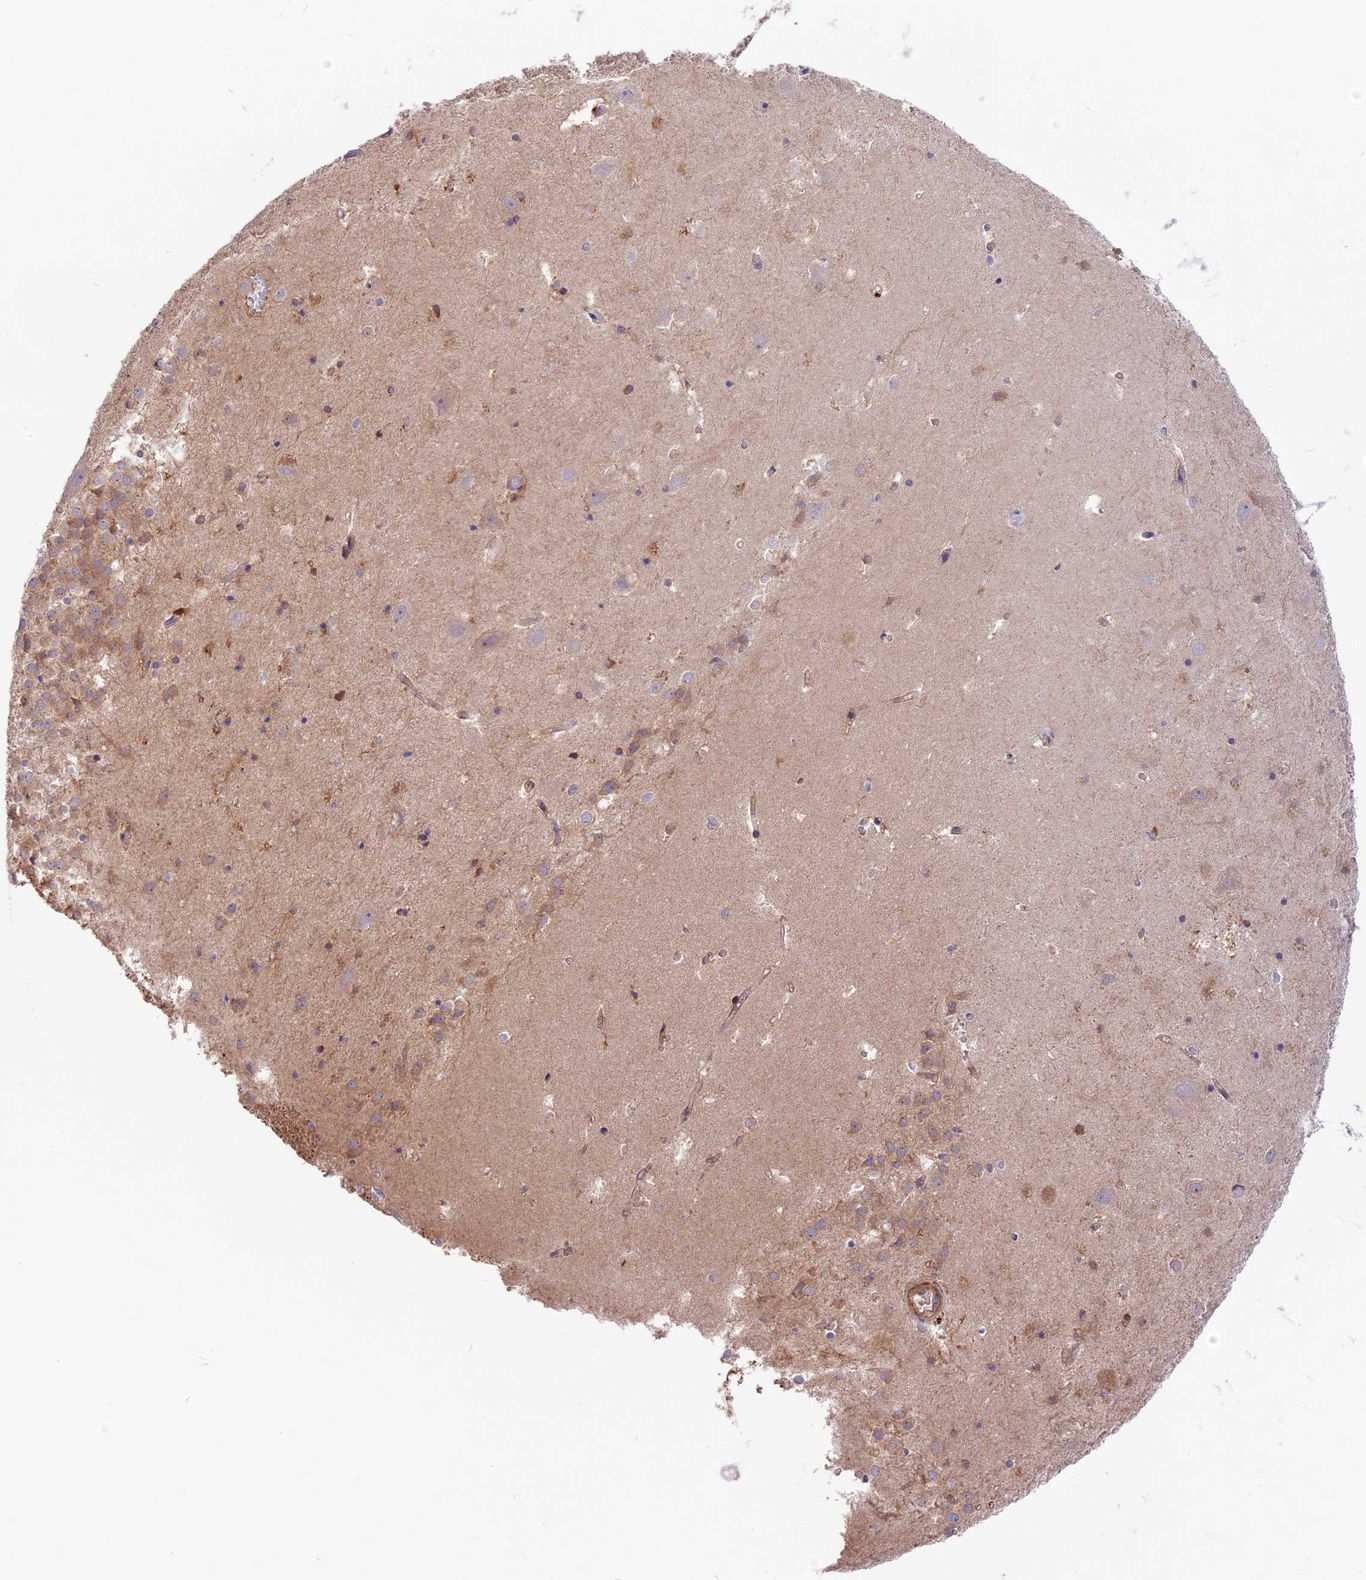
{"staining": {"intensity": "moderate", "quantity": "<25%", "location": "cytoplasmic/membranous"}, "tissue": "hippocampus", "cell_type": "Glial cells", "image_type": "normal", "snomed": [{"axis": "morphology", "description": "Normal tissue, NOS"}, {"axis": "topography", "description": "Hippocampus"}], "caption": "Protein staining demonstrates moderate cytoplasmic/membranous positivity in about <25% of glial cells in unremarkable hippocampus. The staining was performed using DAB, with brown indicating positive protein expression. Nuclei are stained blue with hematoxylin.", "gene": "COG8", "patient": {"sex": "female", "age": 52}}